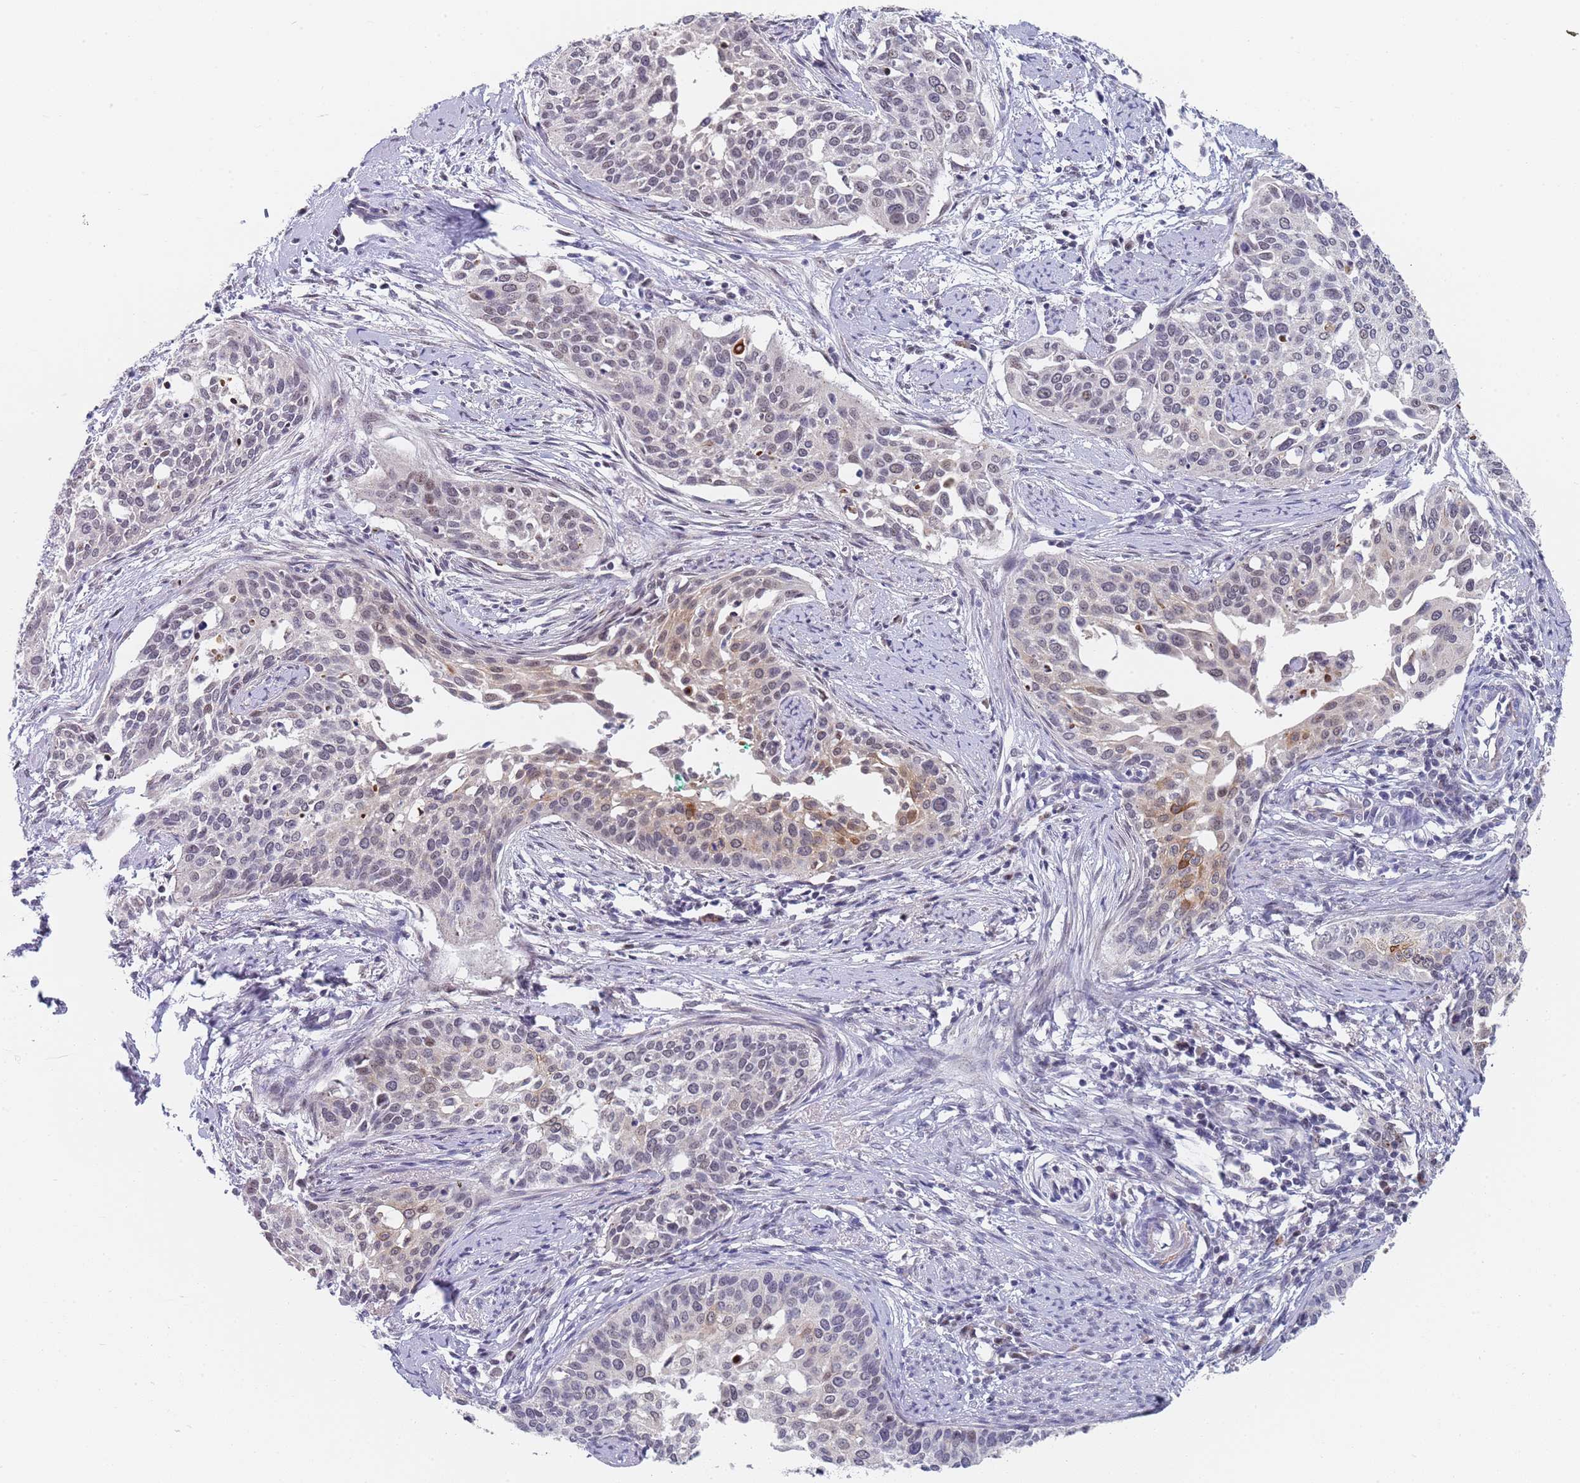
{"staining": {"intensity": "moderate", "quantity": "<25%", "location": "cytoplasmic/membranous"}, "tissue": "cervical cancer", "cell_type": "Tumor cells", "image_type": "cancer", "snomed": [{"axis": "morphology", "description": "Squamous cell carcinoma, NOS"}, {"axis": "topography", "description": "Cervix"}], "caption": "Moderate cytoplasmic/membranous expression for a protein is present in approximately <25% of tumor cells of cervical cancer using immunohistochemistry.", "gene": "PLCL2", "patient": {"sex": "female", "age": 44}}